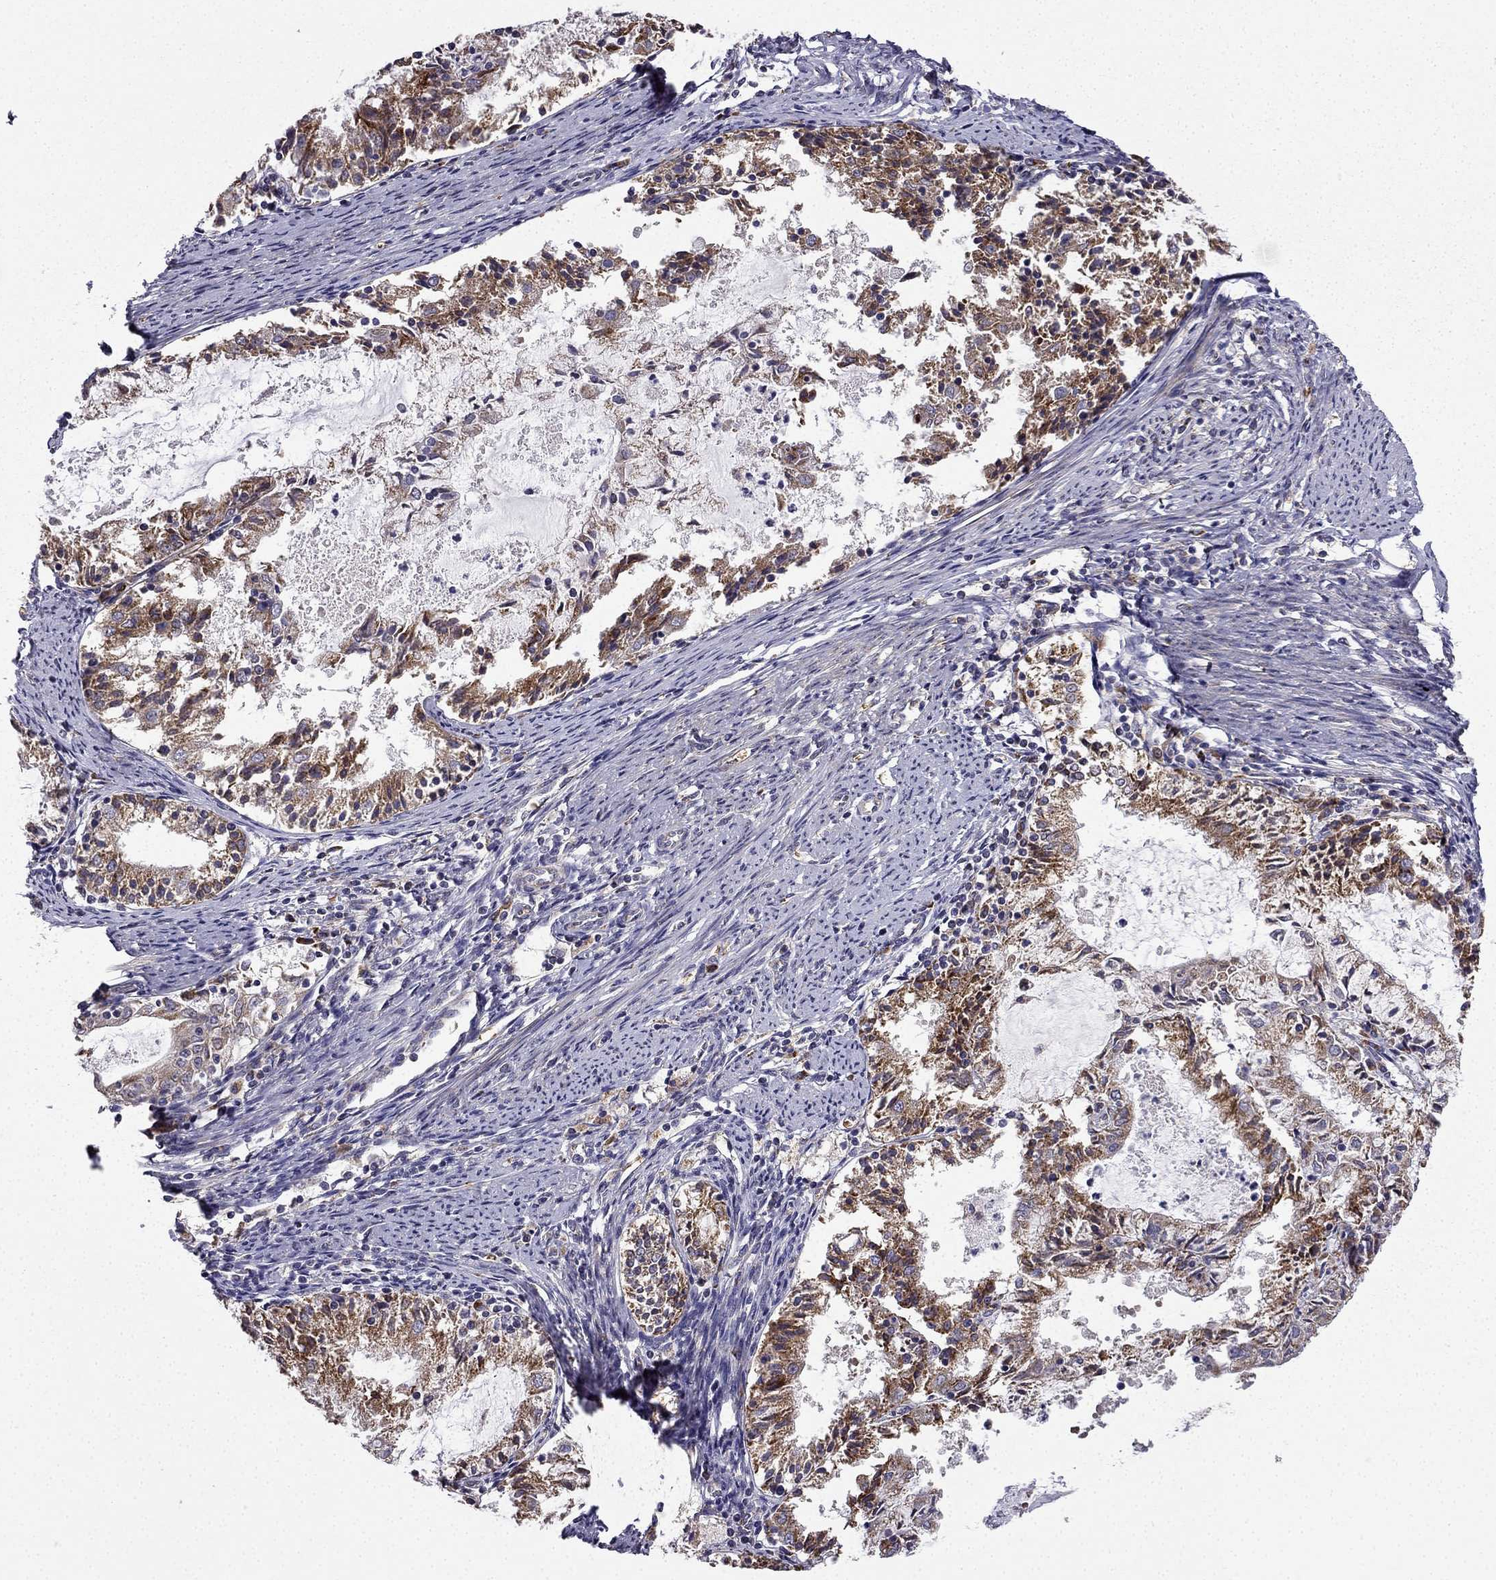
{"staining": {"intensity": "moderate", "quantity": ">75%", "location": "cytoplasmic/membranous"}, "tissue": "endometrial cancer", "cell_type": "Tumor cells", "image_type": "cancer", "snomed": [{"axis": "morphology", "description": "Adenocarcinoma, NOS"}, {"axis": "topography", "description": "Endometrium"}], "caption": "This micrograph displays adenocarcinoma (endometrial) stained with immunohistochemistry (IHC) to label a protein in brown. The cytoplasmic/membranous of tumor cells show moderate positivity for the protein. Nuclei are counter-stained blue.", "gene": "B4GALT7", "patient": {"sex": "female", "age": 57}}